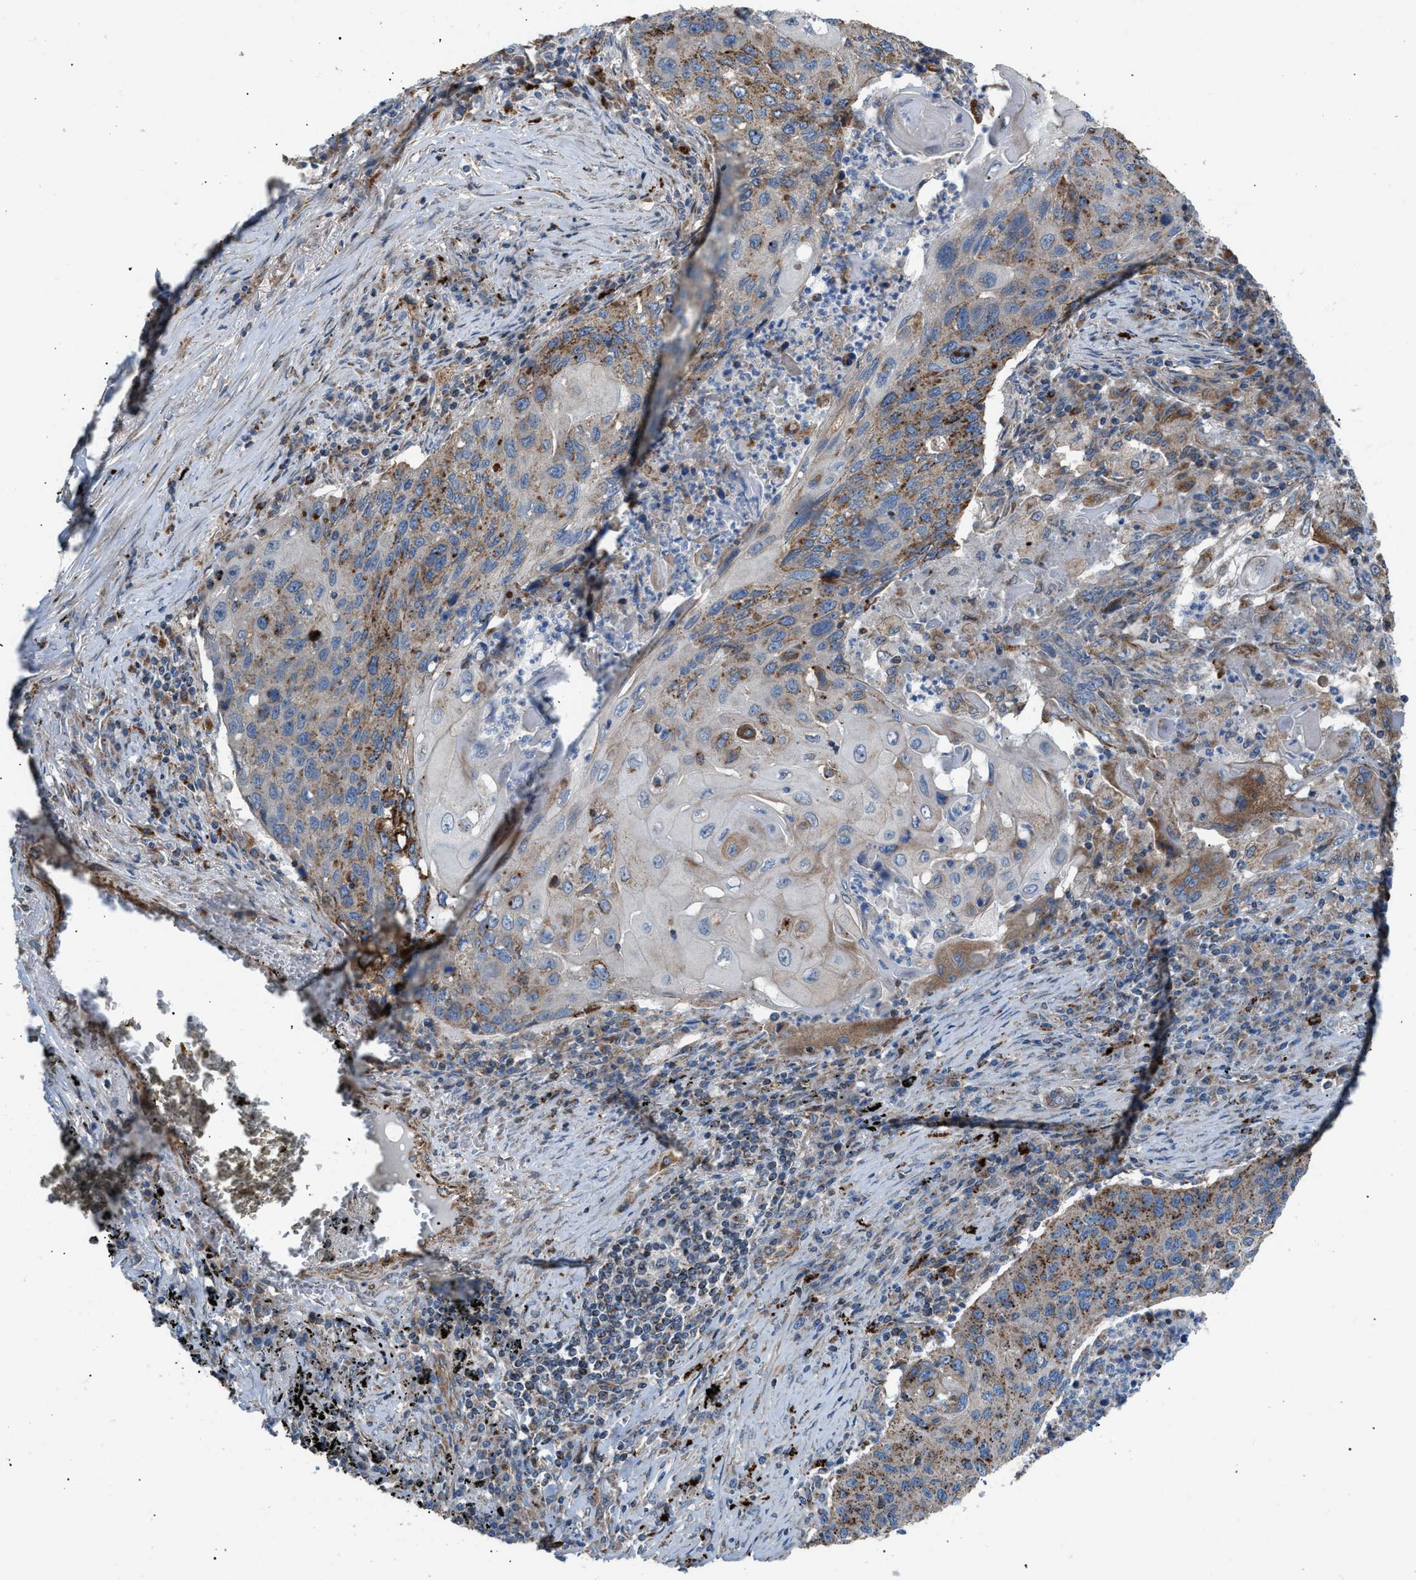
{"staining": {"intensity": "moderate", "quantity": "25%-75%", "location": "cytoplasmic/membranous"}, "tissue": "lung cancer", "cell_type": "Tumor cells", "image_type": "cancer", "snomed": [{"axis": "morphology", "description": "Squamous cell carcinoma, NOS"}, {"axis": "topography", "description": "Lung"}], "caption": "Protein expression analysis of lung squamous cell carcinoma exhibits moderate cytoplasmic/membranous positivity in approximately 25%-75% of tumor cells.", "gene": "SLC10A3", "patient": {"sex": "female", "age": 63}}